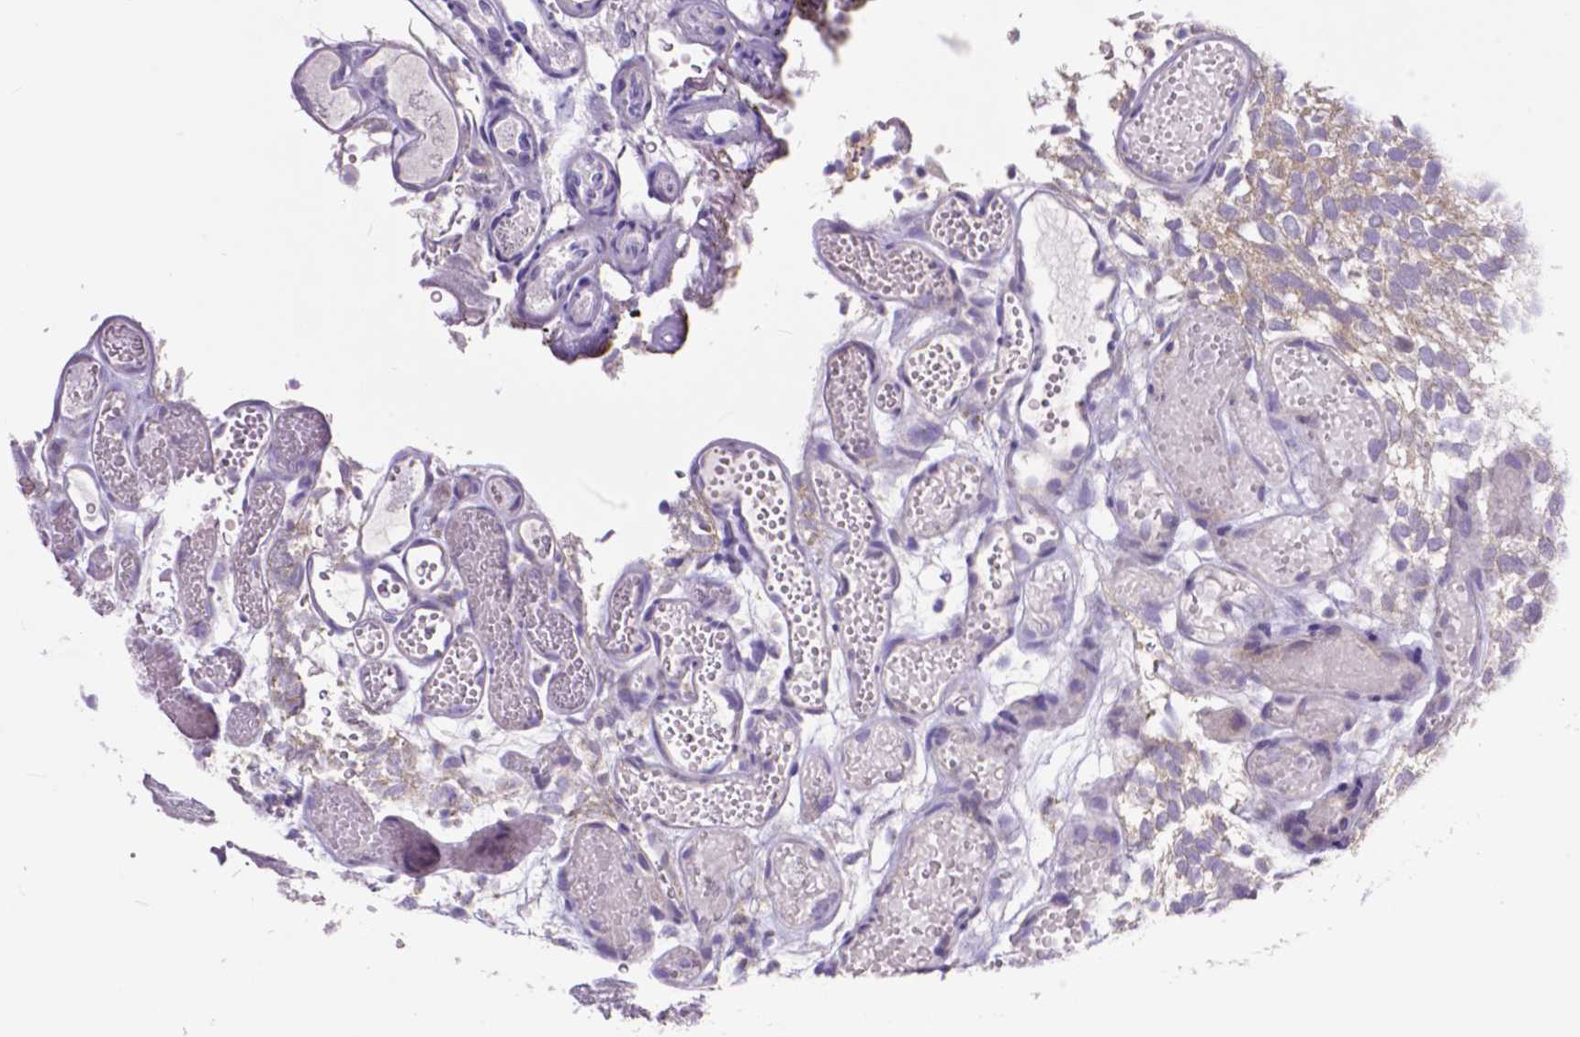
{"staining": {"intensity": "negative", "quantity": "none", "location": "none"}, "tissue": "urothelial cancer", "cell_type": "Tumor cells", "image_type": "cancer", "snomed": [{"axis": "morphology", "description": "Urothelial carcinoma, Low grade"}, {"axis": "topography", "description": "Urinary bladder"}], "caption": "This is a histopathology image of immunohistochemistry (IHC) staining of urothelial cancer, which shows no expression in tumor cells.", "gene": "MCL1", "patient": {"sex": "male", "age": 78}}